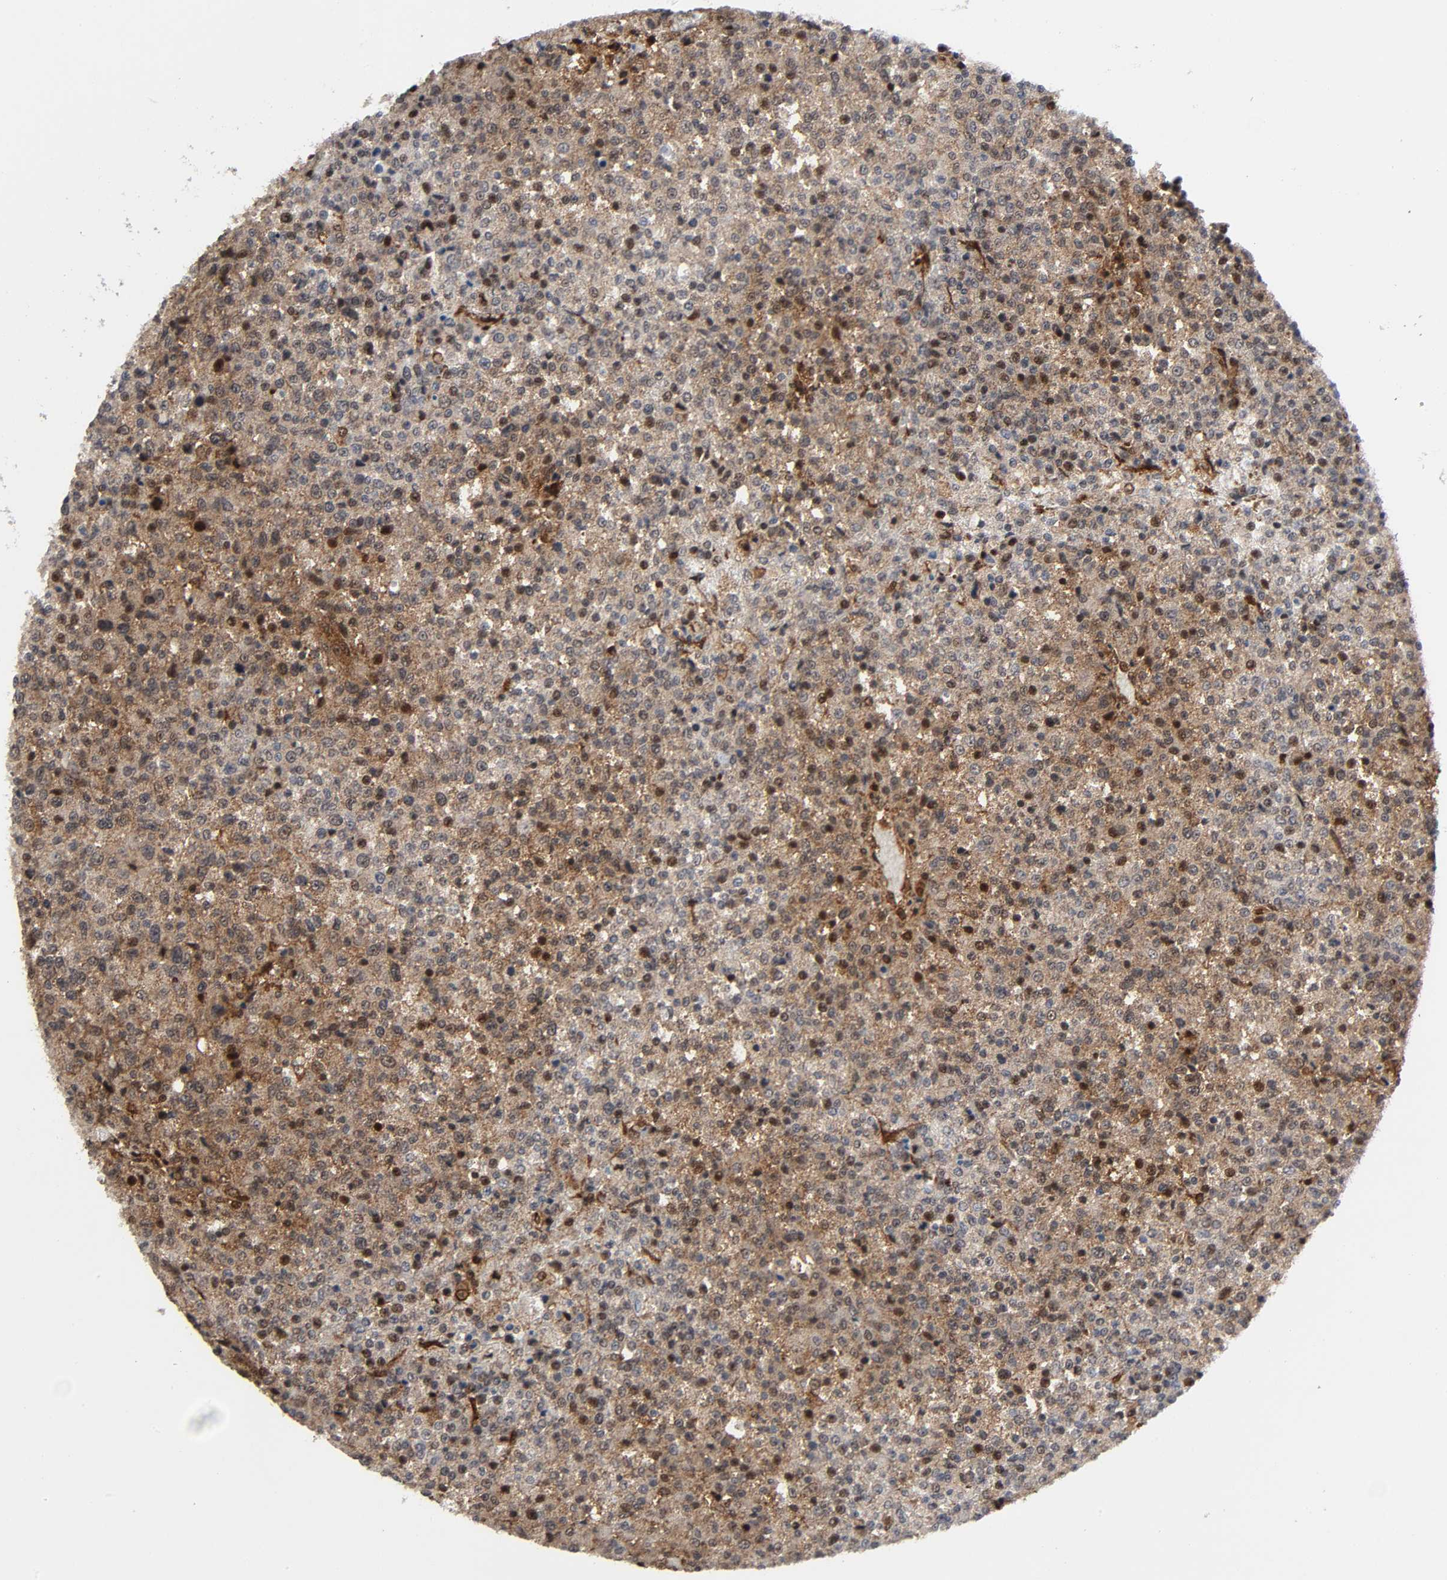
{"staining": {"intensity": "moderate", "quantity": "25%-75%", "location": "cytoplasmic/membranous,nuclear"}, "tissue": "testis cancer", "cell_type": "Tumor cells", "image_type": "cancer", "snomed": [{"axis": "morphology", "description": "Seminoma, NOS"}, {"axis": "topography", "description": "Testis"}], "caption": "Moderate cytoplasmic/membranous and nuclear staining for a protein is appreciated in about 25%-75% of tumor cells of testis seminoma using immunohistochemistry (IHC).", "gene": "MAPK1", "patient": {"sex": "male", "age": 59}}